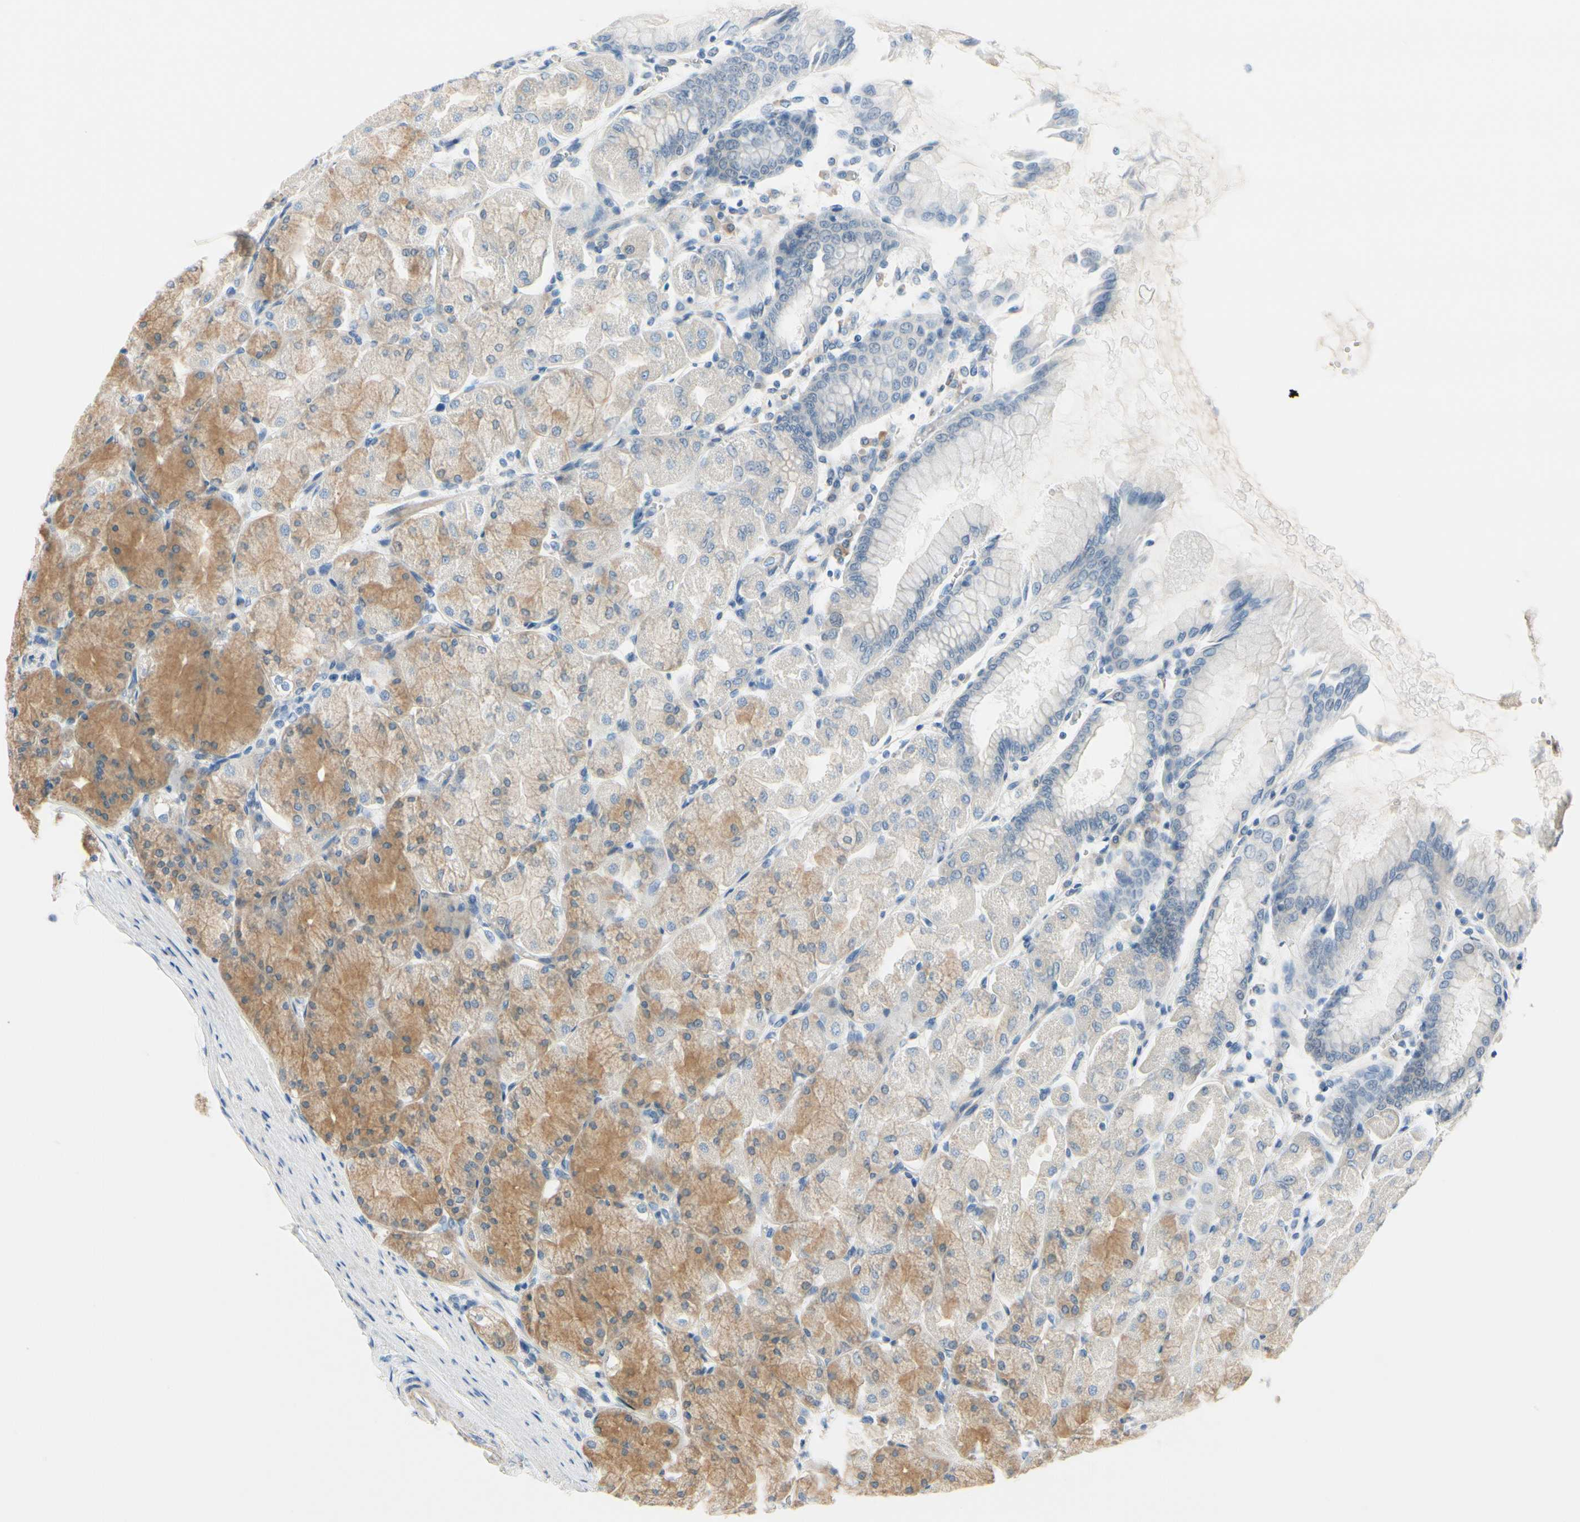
{"staining": {"intensity": "moderate", "quantity": "25%-75%", "location": "cytoplasmic/membranous"}, "tissue": "stomach", "cell_type": "Glandular cells", "image_type": "normal", "snomed": [{"axis": "morphology", "description": "Normal tissue, NOS"}, {"axis": "topography", "description": "Stomach, upper"}], "caption": "This is a histology image of IHC staining of normal stomach, which shows moderate staining in the cytoplasmic/membranous of glandular cells.", "gene": "FCER2", "patient": {"sex": "female", "age": 56}}